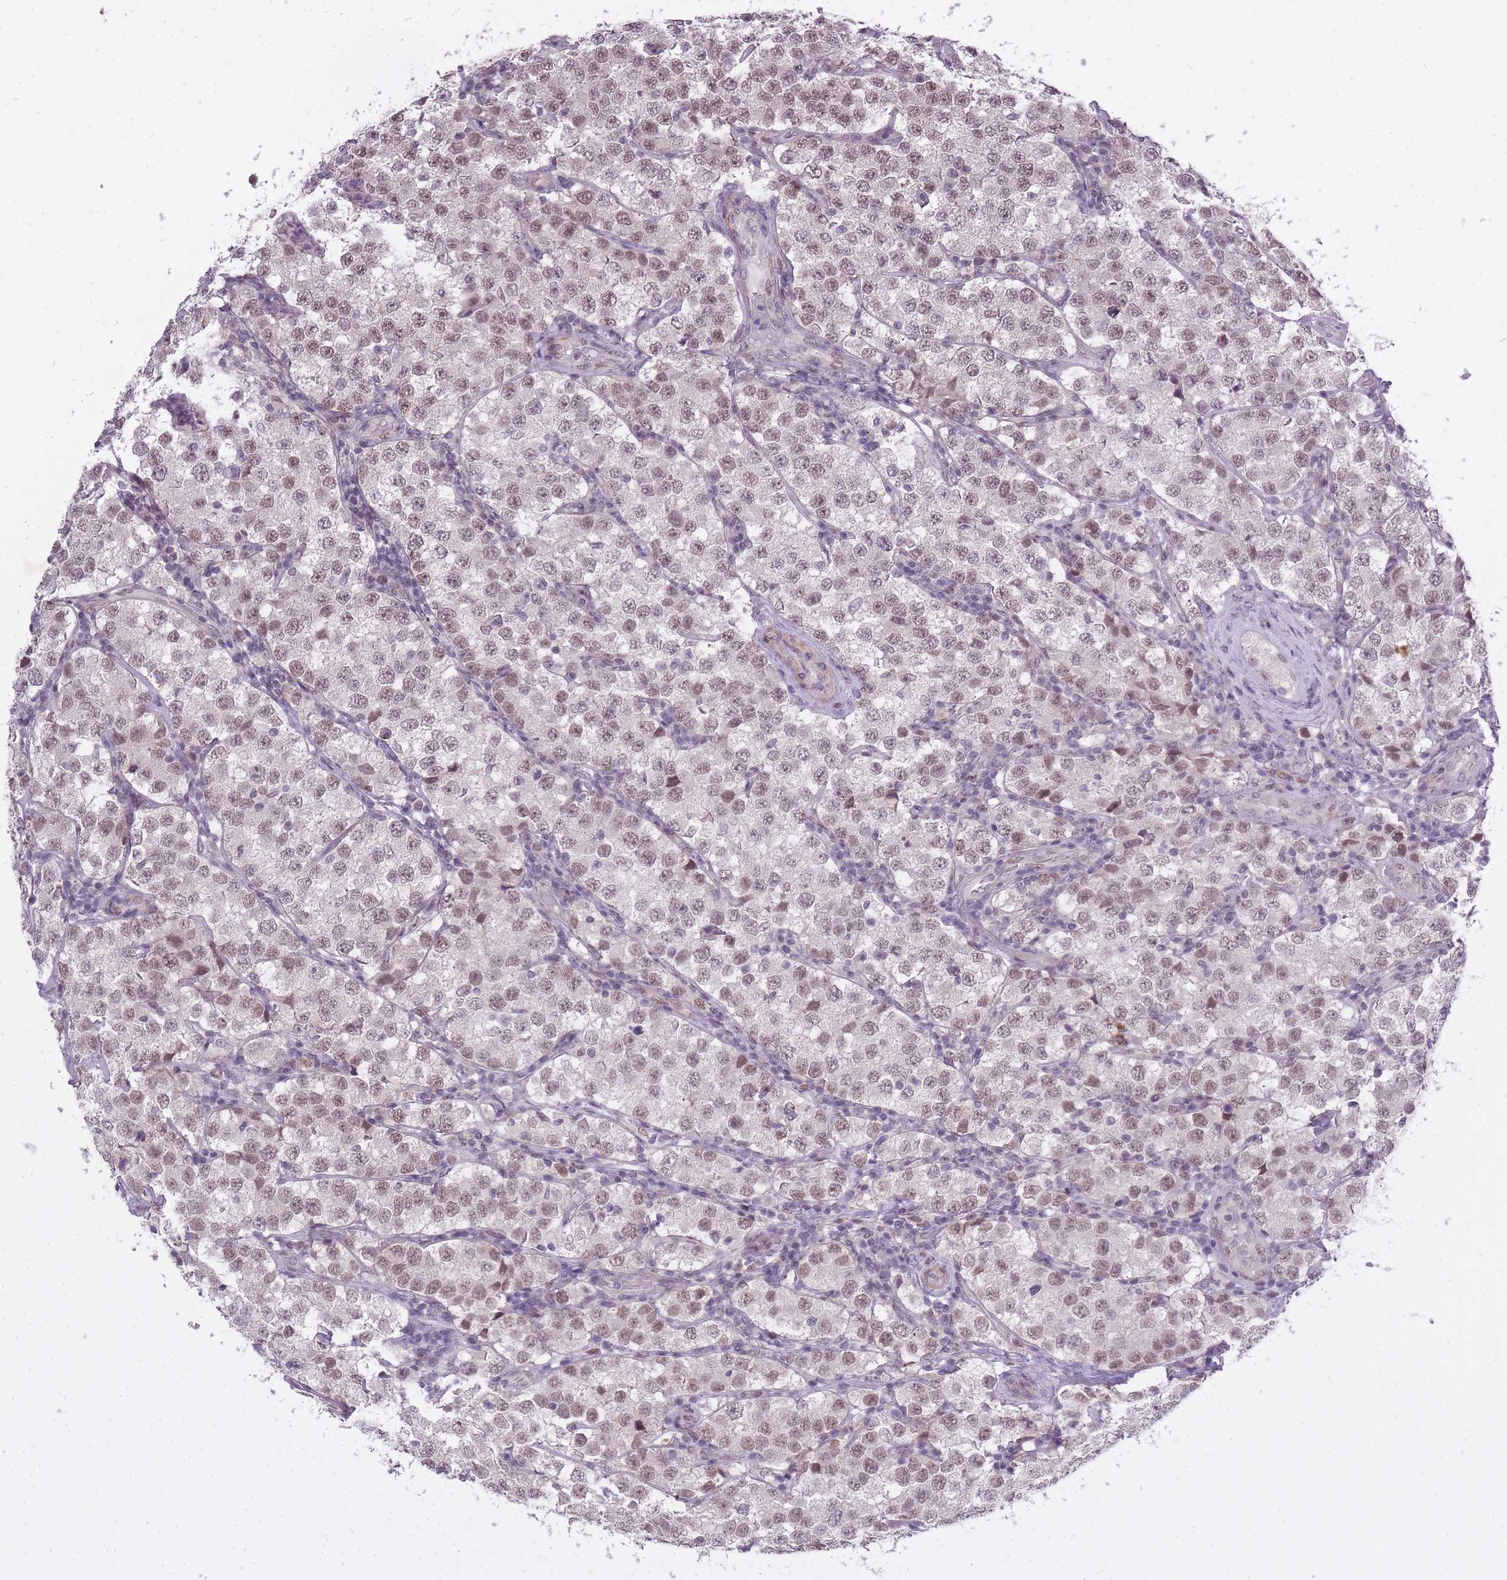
{"staining": {"intensity": "moderate", "quantity": ">75%", "location": "nuclear"}, "tissue": "testis cancer", "cell_type": "Tumor cells", "image_type": "cancer", "snomed": [{"axis": "morphology", "description": "Seminoma, NOS"}, {"axis": "topography", "description": "Testis"}], "caption": "Moderate nuclear protein staining is identified in approximately >75% of tumor cells in testis seminoma.", "gene": "TIGD1", "patient": {"sex": "male", "age": 34}}